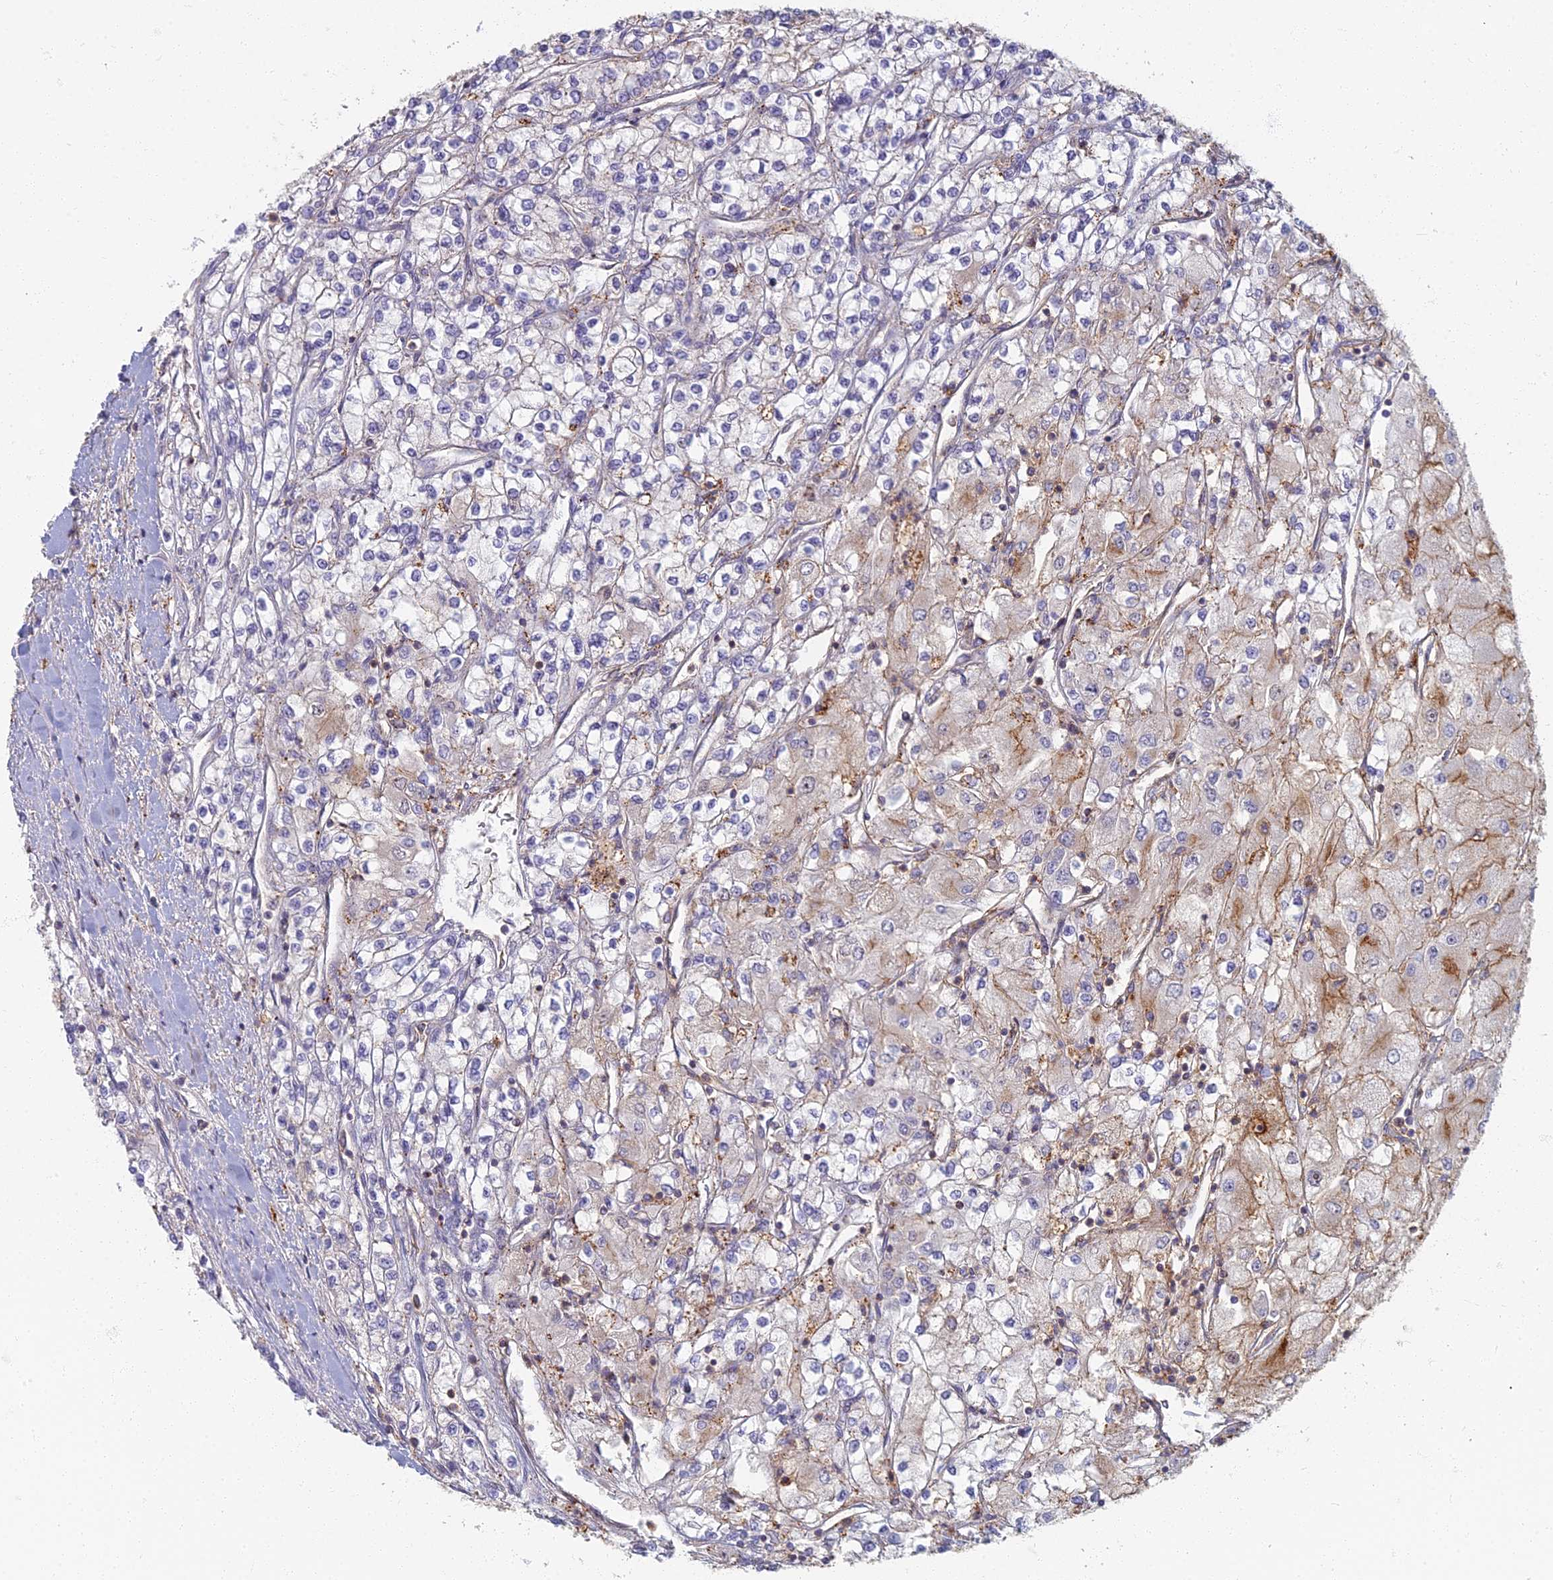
{"staining": {"intensity": "moderate", "quantity": "<25%", "location": "cytoplasmic/membranous"}, "tissue": "renal cancer", "cell_type": "Tumor cells", "image_type": "cancer", "snomed": [{"axis": "morphology", "description": "Adenocarcinoma, NOS"}, {"axis": "topography", "description": "Kidney"}], "caption": "Protein staining of renal cancer (adenocarcinoma) tissue demonstrates moderate cytoplasmic/membranous positivity in about <25% of tumor cells.", "gene": "CHMP4B", "patient": {"sex": "male", "age": 80}}